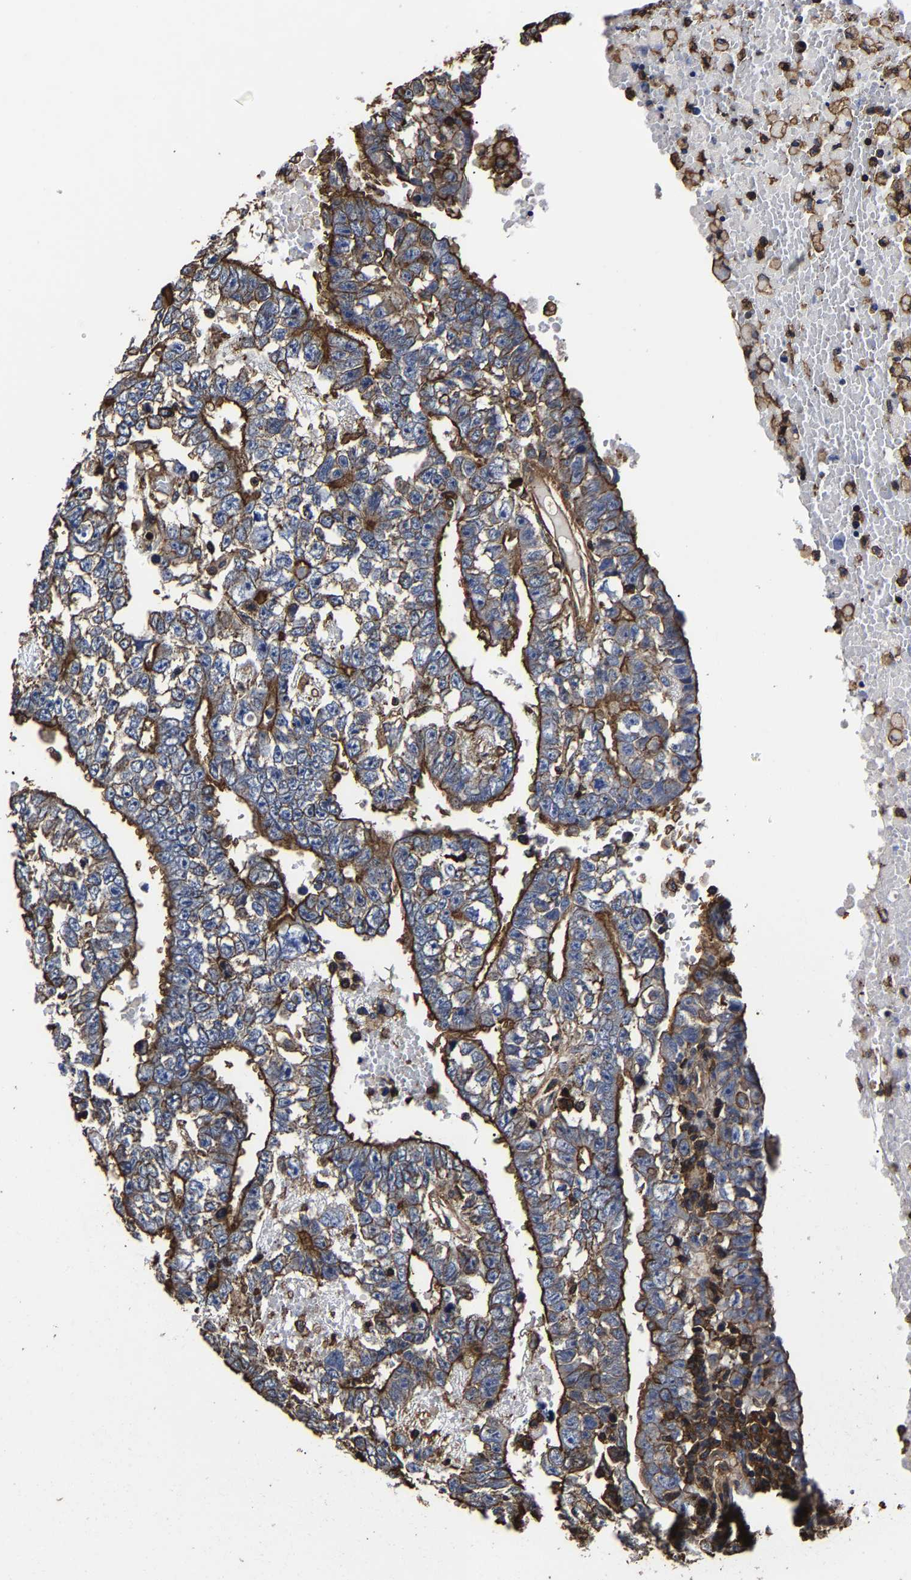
{"staining": {"intensity": "moderate", "quantity": ">75%", "location": "cytoplasmic/membranous"}, "tissue": "testis cancer", "cell_type": "Tumor cells", "image_type": "cancer", "snomed": [{"axis": "morphology", "description": "Carcinoma, Embryonal, NOS"}, {"axis": "topography", "description": "Testis"}], "caption": "The micrograph exhibits a brown stain indicating the presence of a protein in the cytoplasmic/membranous of tumor cells in testis cancer.", "gene": "SSH3", "patient": {"sex": "male", "age": 25}}